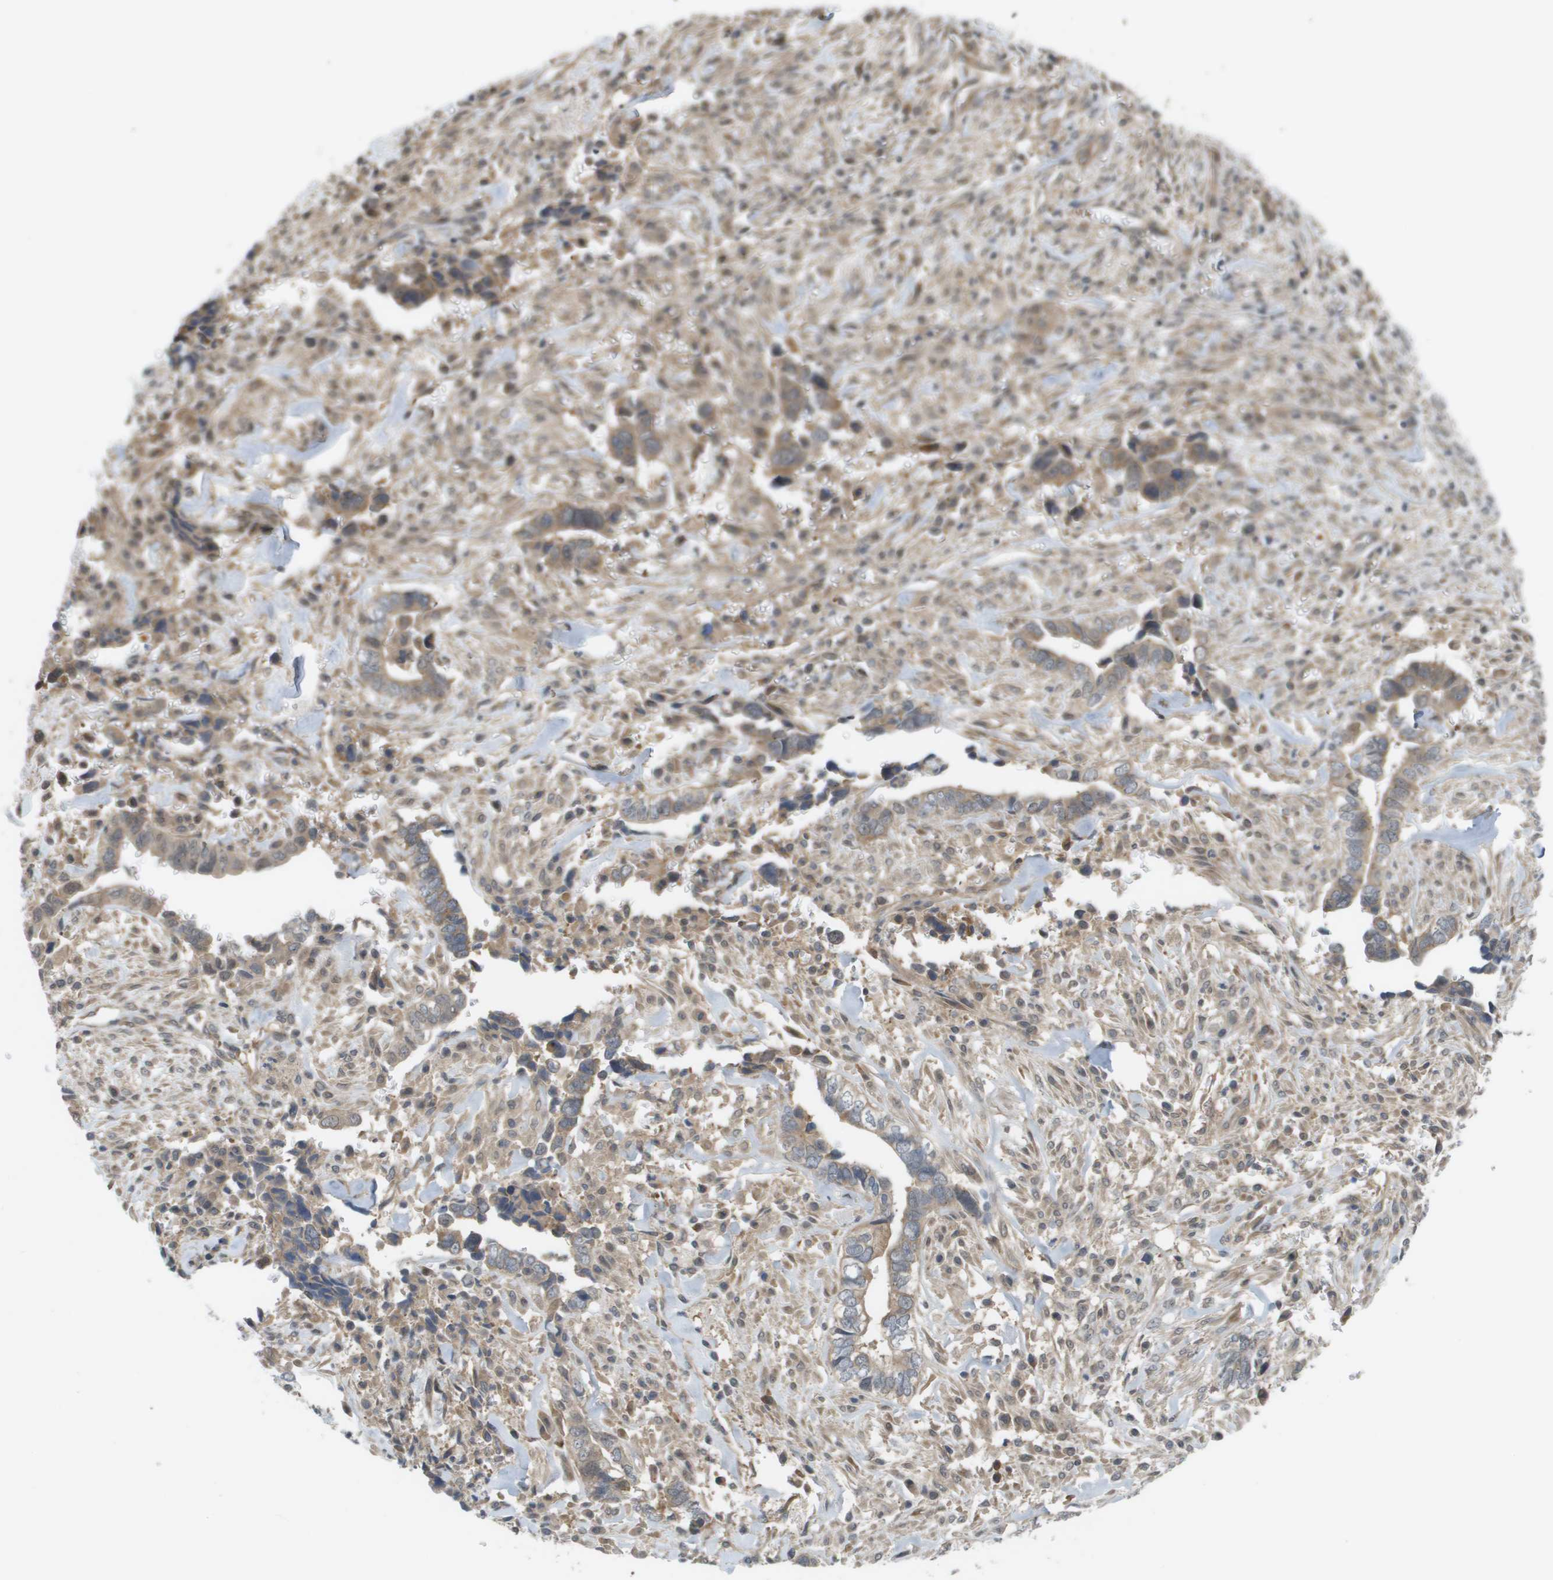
{"staining": {"intensity": "weak", "quantity": ">75%", "location": "cytoplasmic/membranous"}, "tissue": "liver cancer", "cell_type": "Tumor cells", "image_type": "cancer", "snomed": [{"axis": "morphology", "description": "Cholangiocarcinoma"}, {"axis": "topography", "description": "Liver"}], "caption": "An image showing weak cytoplasmic/membranous positivity in about >75% of tumor cells in liver cancer (cholangiocarcinoma), as visualized by brown immunohistochemical staining.", "gene": "CTPS2", "patient": {"sex": "female", "age": 79}}